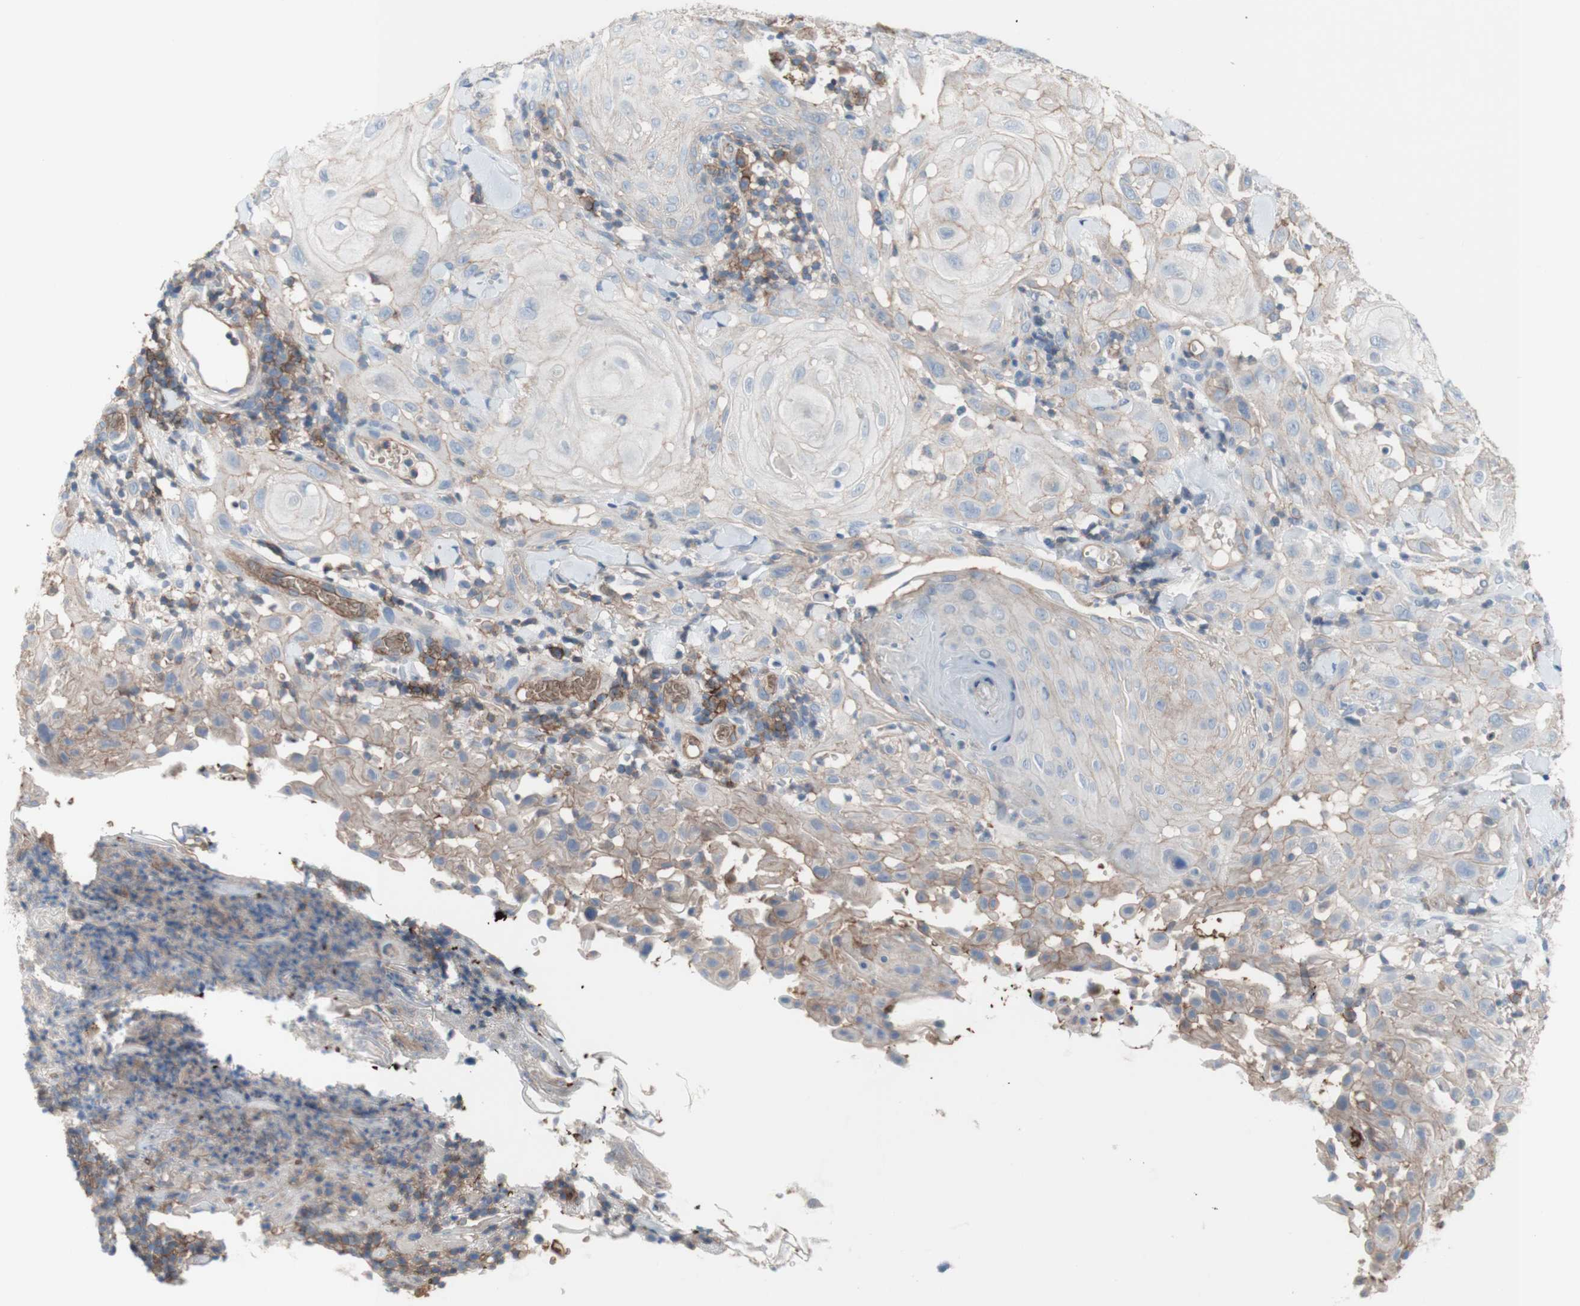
{"staining": {"intensity": "weak", "quantity": "25%-75%", "location": "cytoplasmic/membranous"}, "tissue": "skin cancer", "cell_type": "Tumor cells", "image_type": "cancer", "snomed": [{"axis": "morphology", "description": "Squamous cell carcinoma, NOS"}, {"axis": "topography", "description": "Skin"}], "caption": "This histopathology image reveals immunohistochemistry (IHC) staining of skin cancer, with low weak cytoplasmic/membranous expression in approximately 25%-75% of tumor cells.", "gene": "CD46", "patient": {"sex": "male", "age": 24}}